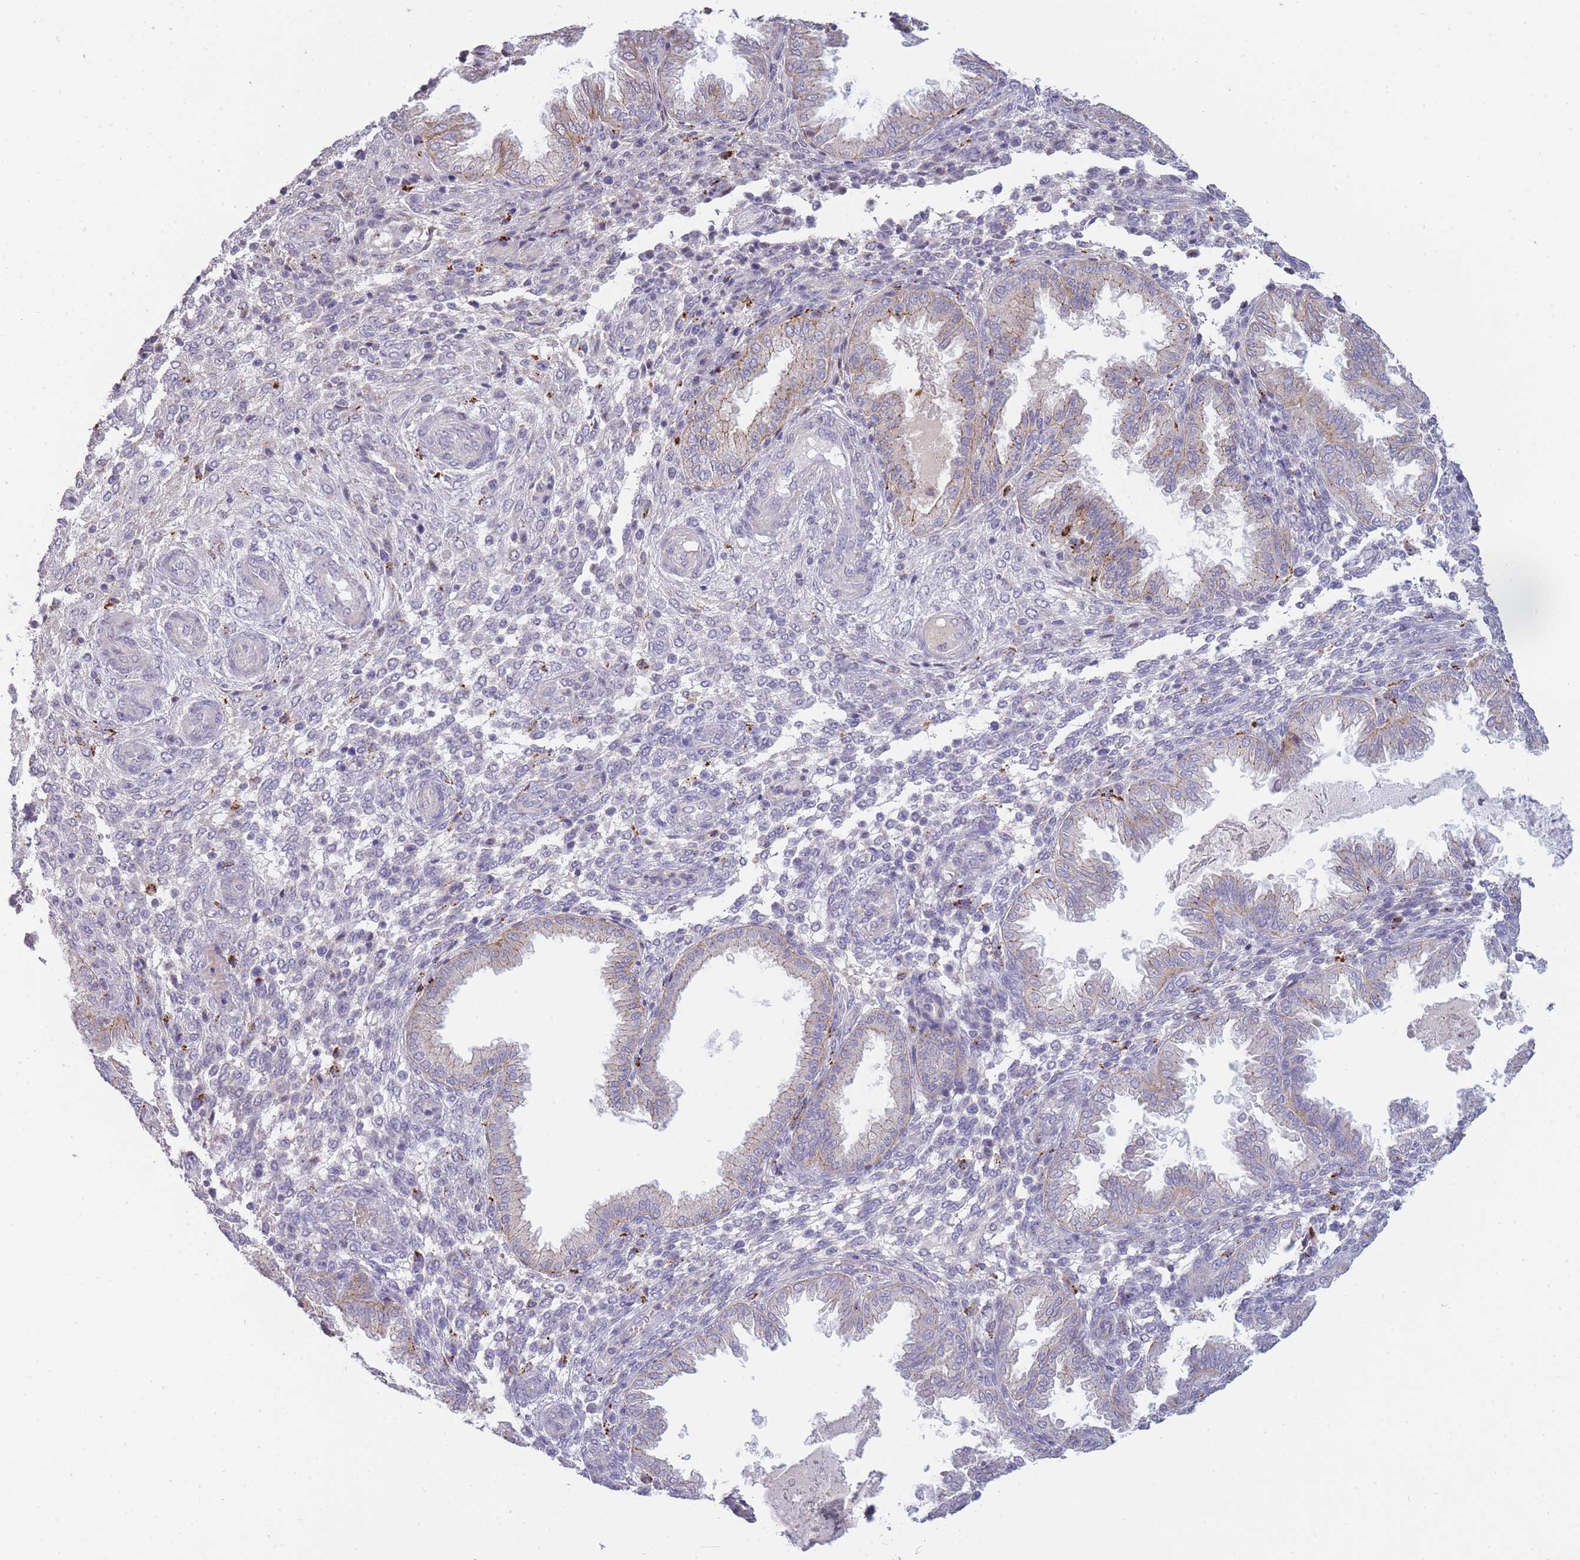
{"staining": {"intensity": "negative", "quantity": "none", "location": "none"}, "tissue": "endometrium", "cell_type": "Cells in endometrial stroma", "image_type": "normal", "snomed": [{"axis": "morphology", "description": "Normal tissue, NOS"}, {"axis": "topography", "description": "Endometrium"}], "caption": "This is an IHC image of unremarkable human endometrium. There is no positivity in cells in endometrial stroma.", "gene": "TRIM61", "patient": {"sex": "female", "age": 33}}